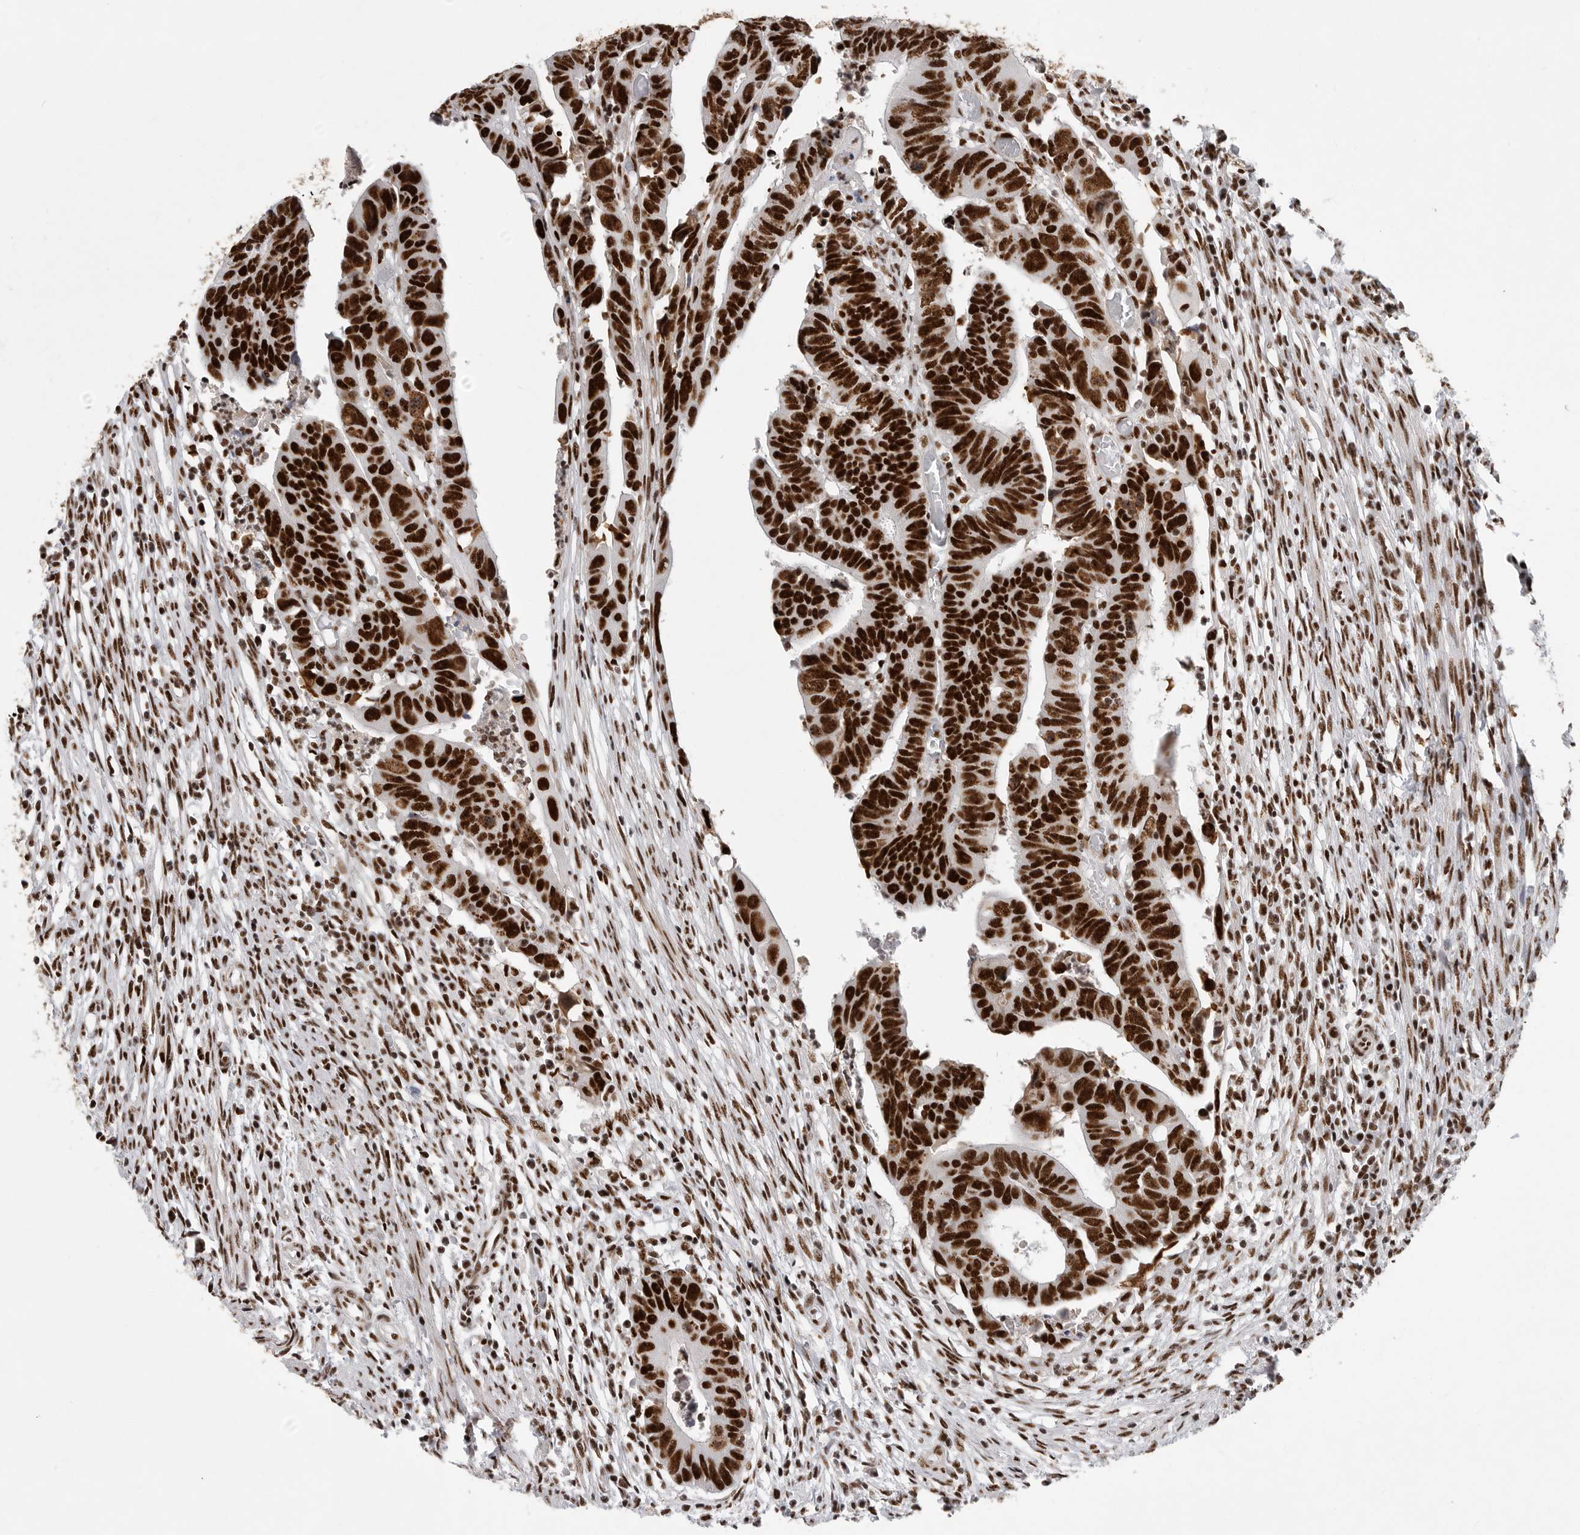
{"staining": {"intensity": "strong", "quantity": ">75%", "location": "nuclear"}, "tissue": "colorectal cancer", "cell_type": "Tumor cells", "image_type": "cancer", "snomed": [{"axis": "morphology", "description": "Adenocarcinoma, NOS"}, {"axis": "topography", "description": "Rectum"}], "caption": "This is an image of immunohistochemistry (IHC) staining of adenocarcinoma (colorectal), which shows strong positivity in the nuclear of tumor cells.", "gene": "BCLAF1", "patient": {"sex": "female", "age": 65}}